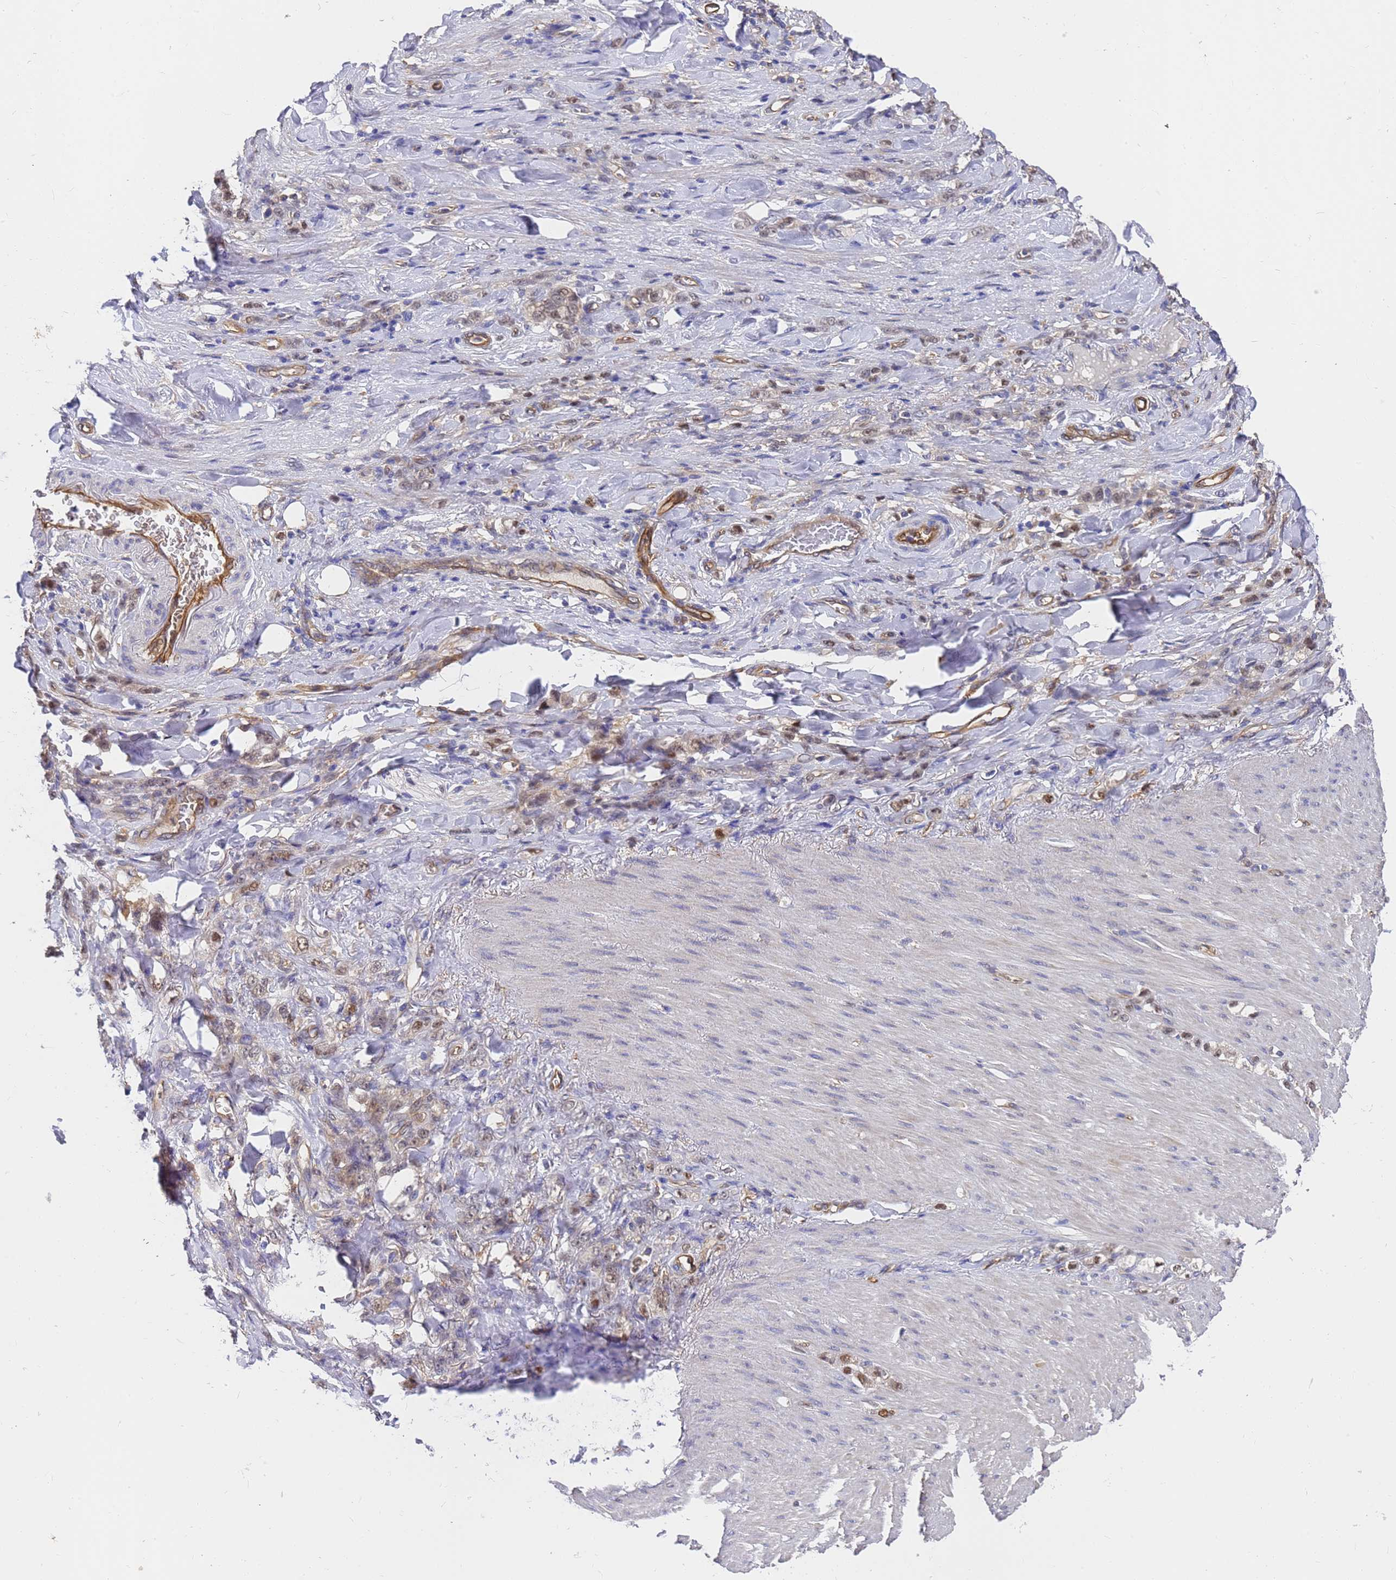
{"staining": {"intensity": "weak", "quantity": "25%-75%", "location": "cytoplasmic/membranous,nuclear"}, "tissue": "stomach cancer", "cell_type": "Tumor cells", "image_type": "cancer", "snomed": [{"axis": "morphology", "description": "Normal tissue, NOS"}, {"axis": "morphology", "description": "Adenocarcinoma, NOS"}, {"axis": "topography", "description": "Stomach"}], "caption": "Immunohistochemical staining of human stomach cancer displays low levels of weak cytoplasmic/membranous and nuclear positivity in approximately 25%-75% of tumor cells.", "gene": "SLC35E2B", "patient": {"sex": "male", "age": 82}}